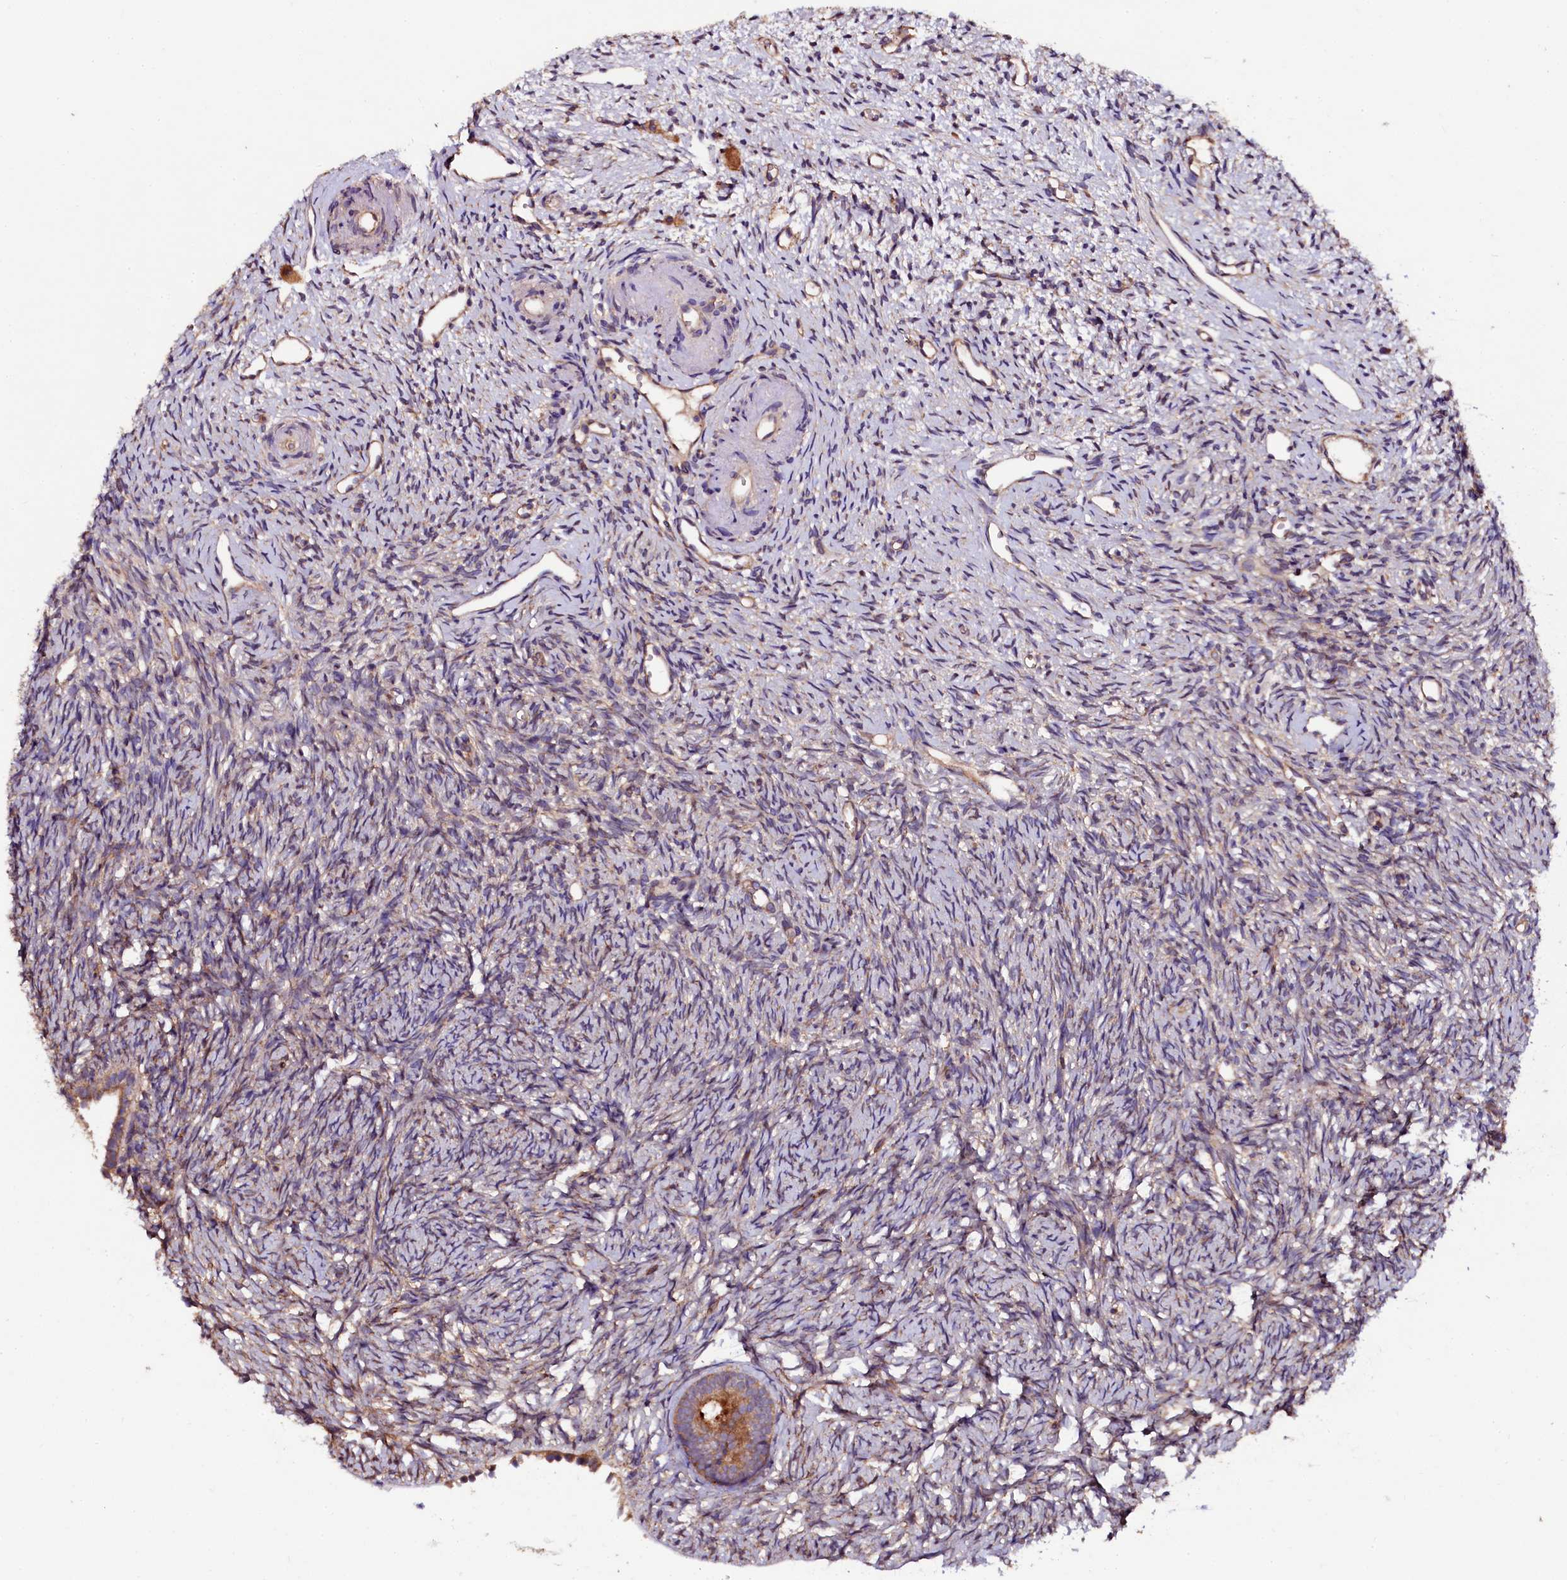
{"staining": {"intensity": "moderate", "quantity": ">75%", "location": "cytoplasmic/membranous"}, "tissue": "ovary", "cell_type": "Follicle cells", "image_type": "normal", "snomed": [{"axis": "morphology", "description": "Normal tissue, NOS"}, {"axis": "topography", "description": "Ovary"}], "caption": "A micrograph of human ovary stained for a protein displays moderate cytoplasmic/membranous brown staining in follicle cells. The protein of interest is shown in brown color, while the nuclei are stained blue.", "gene": "APPL2", "patient": {"sex": "female", "age": 51}}